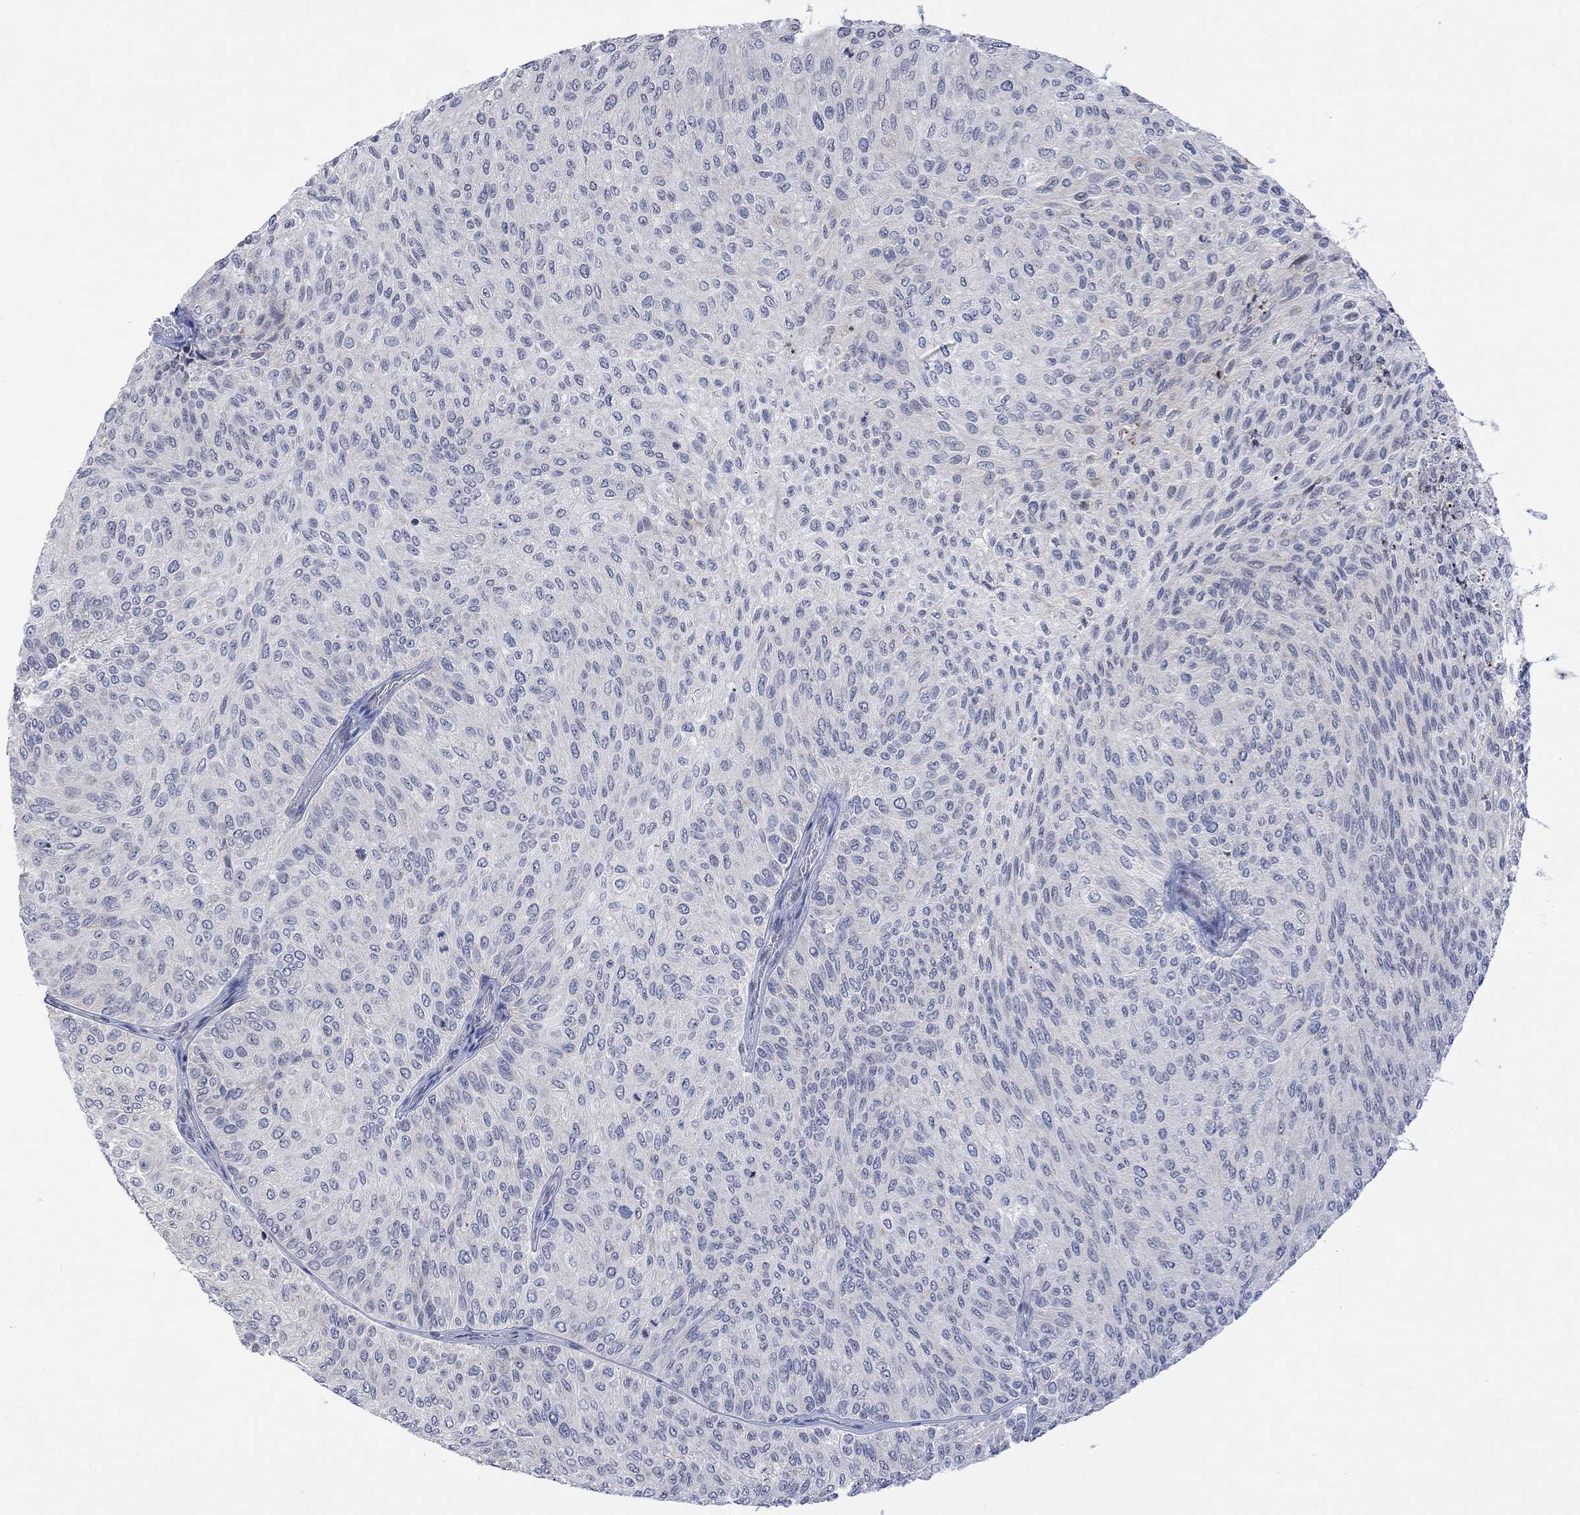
{"staining": {"intensity": "negative", "quantity": "none", "location": "none"}, "tissue": "urothelial cancer", "cell_type": "Tumor cells", "image_type": "cancer", "snomed": [{"axis": "morphology", "description": "Urothelial carcinoma, Low grade"}, {"axis": "topography", "description": "Urinary bladder"}], "caption": "DAB immunohistochemical staining of human low-grade urothelial carcinoma shows no significant positivity in tumor cells.", "gene": "DCX", "patient": {"sex": "male", "age": 78}}